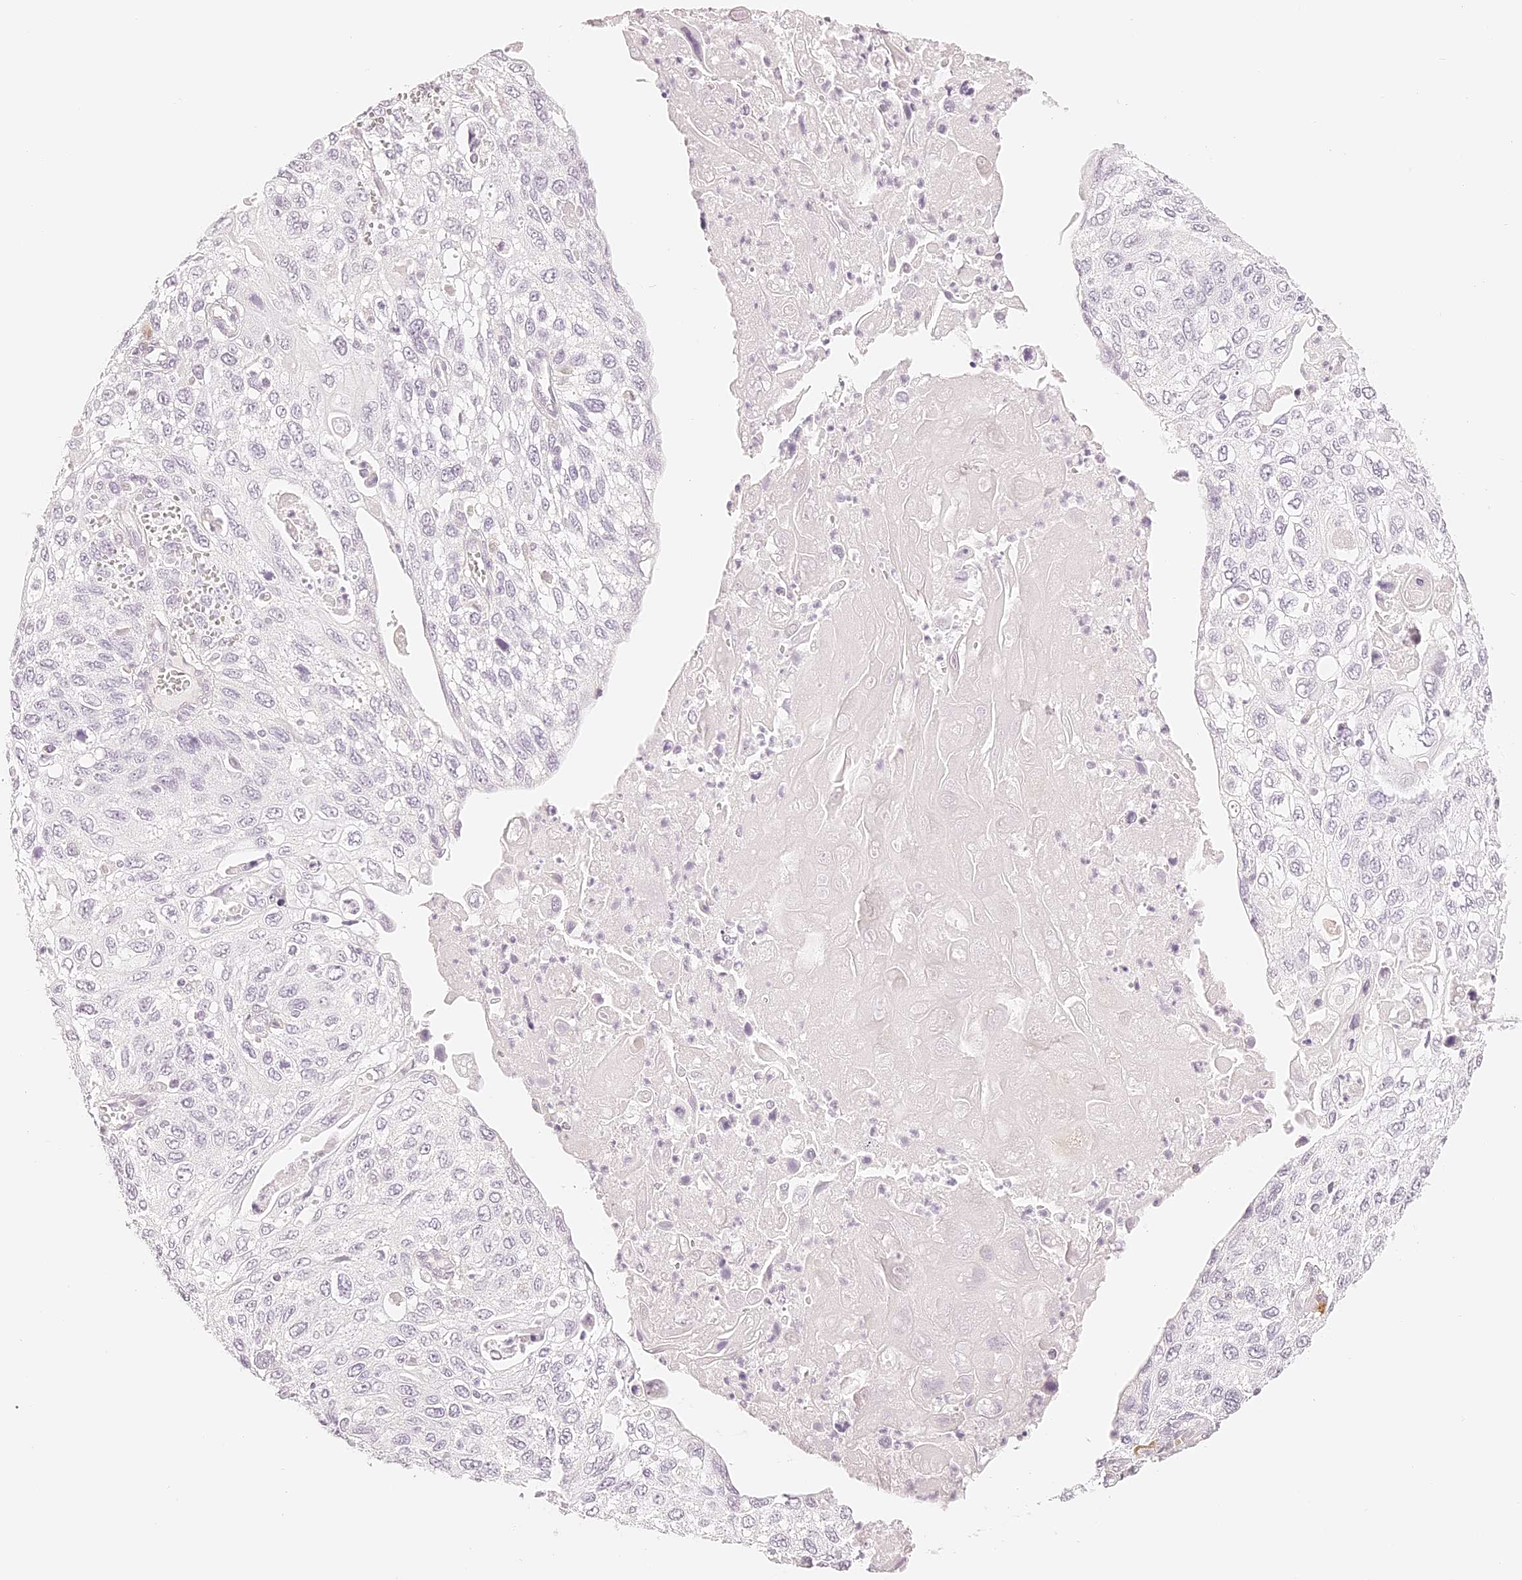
{"staining": {"intensity": "negative", "quantity": "none", "location": "none"}, "tissue": "cervical cancer", "cell_type": "Tumor cells", "image_type": "cancer", "snomed": [{"axis": "morphology", "description": "Squamous cell carcinoma, NOS"}, {"axis": "topography", "description": "Cervix"}], "caption": "Cervical squamous cell carcinoma stained for a protein using IHC displays no positivity tumor cells.", "gene": "TRIM45", "patient": {"sex": "female", "age": 70}}